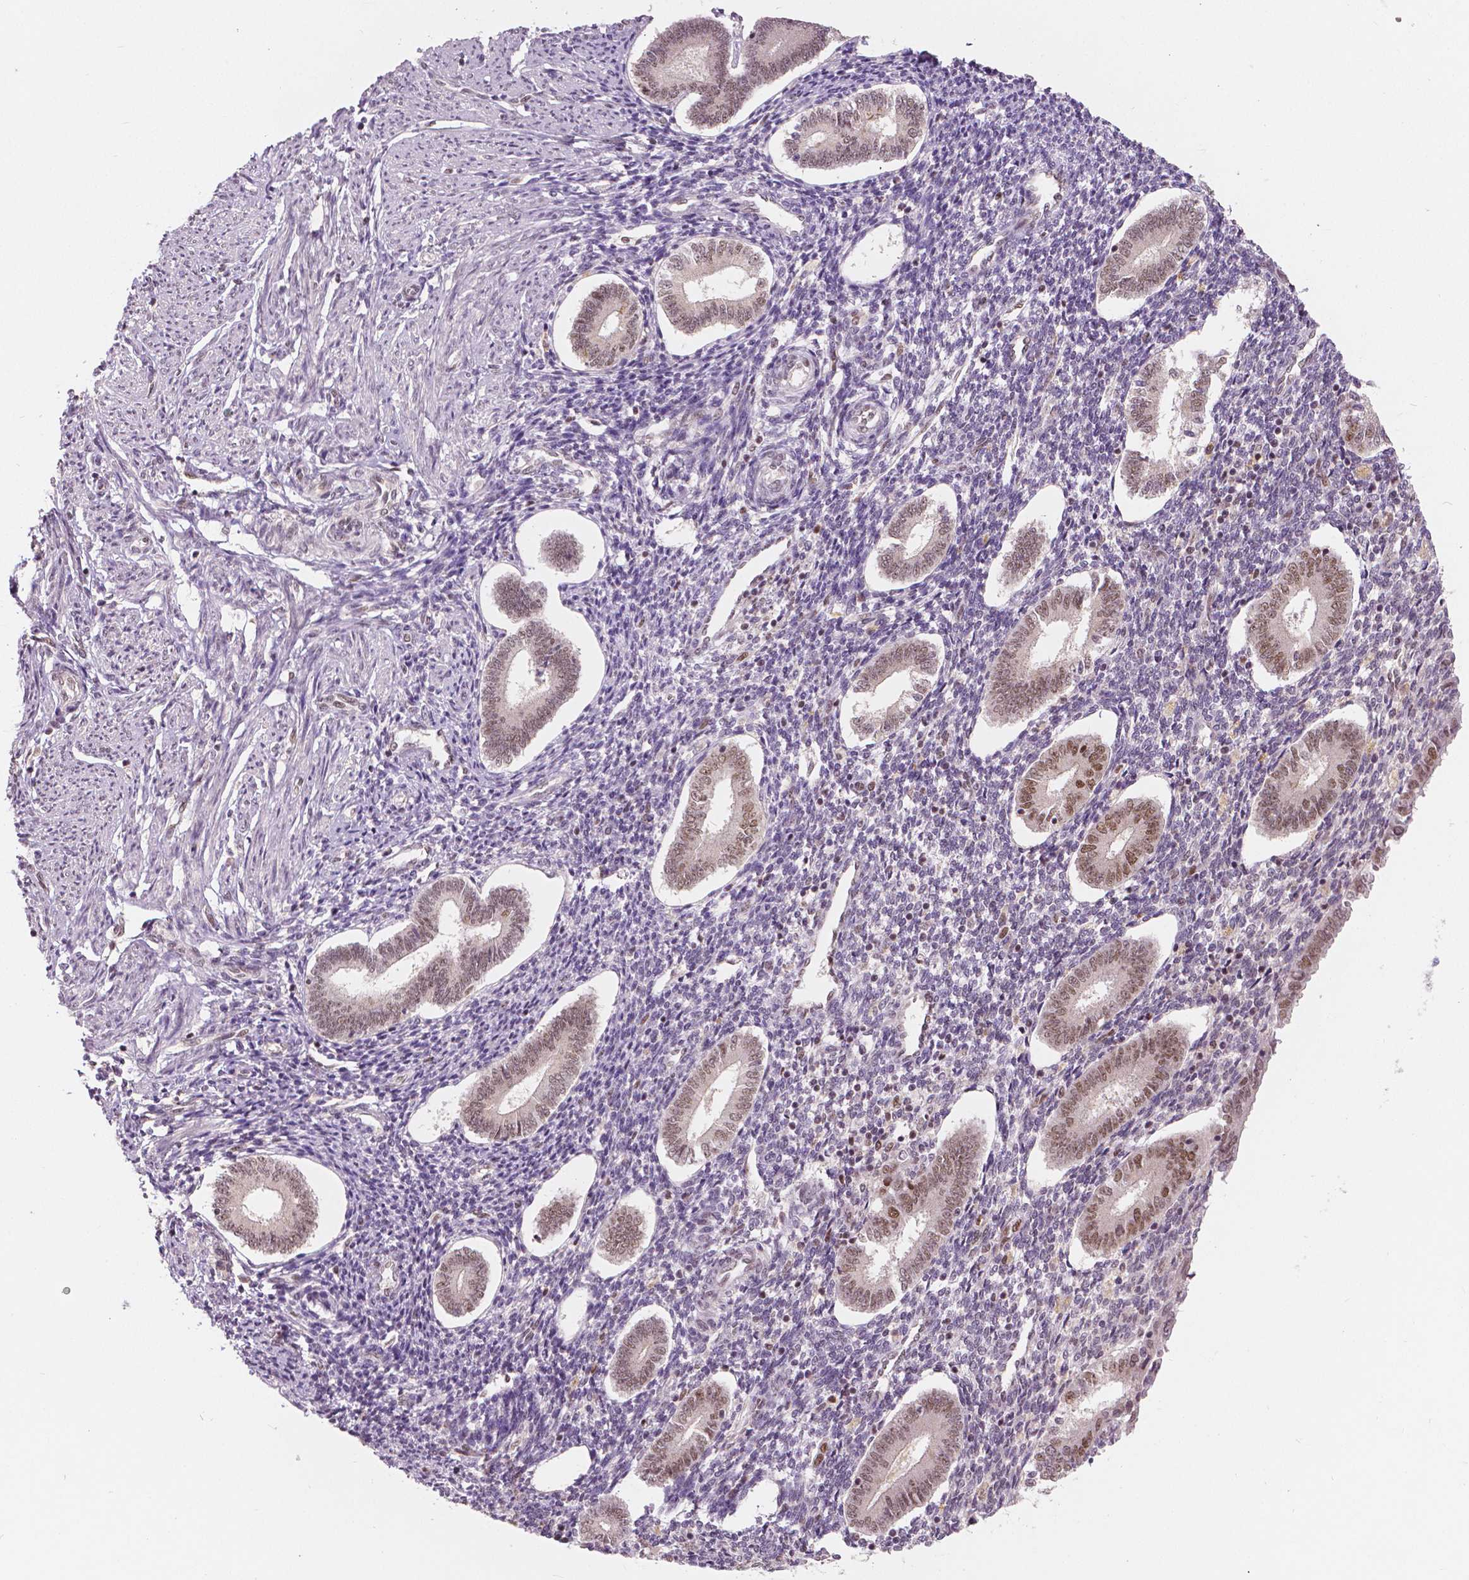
{"staining": {"intensity": "weak", "quantity": "25%-75%", "location": "nuclear"}, "tissue": "endometrium", "cell_type": "Cells in endometrial stroma", "image_type": "normal", "snomed": [{"axis": "morphology", "description": "Normal tissue, NOS"}, {"axis": "topography", "description": "Endometrium"}], "caption": "Protein expression analysis of unremarkable human endometrium reveals weak nuclear expression in about 25%-75% of cells in endometrial stroma.", "gene": "NSD2", "patient": {"sex": "female", "age": 40}}